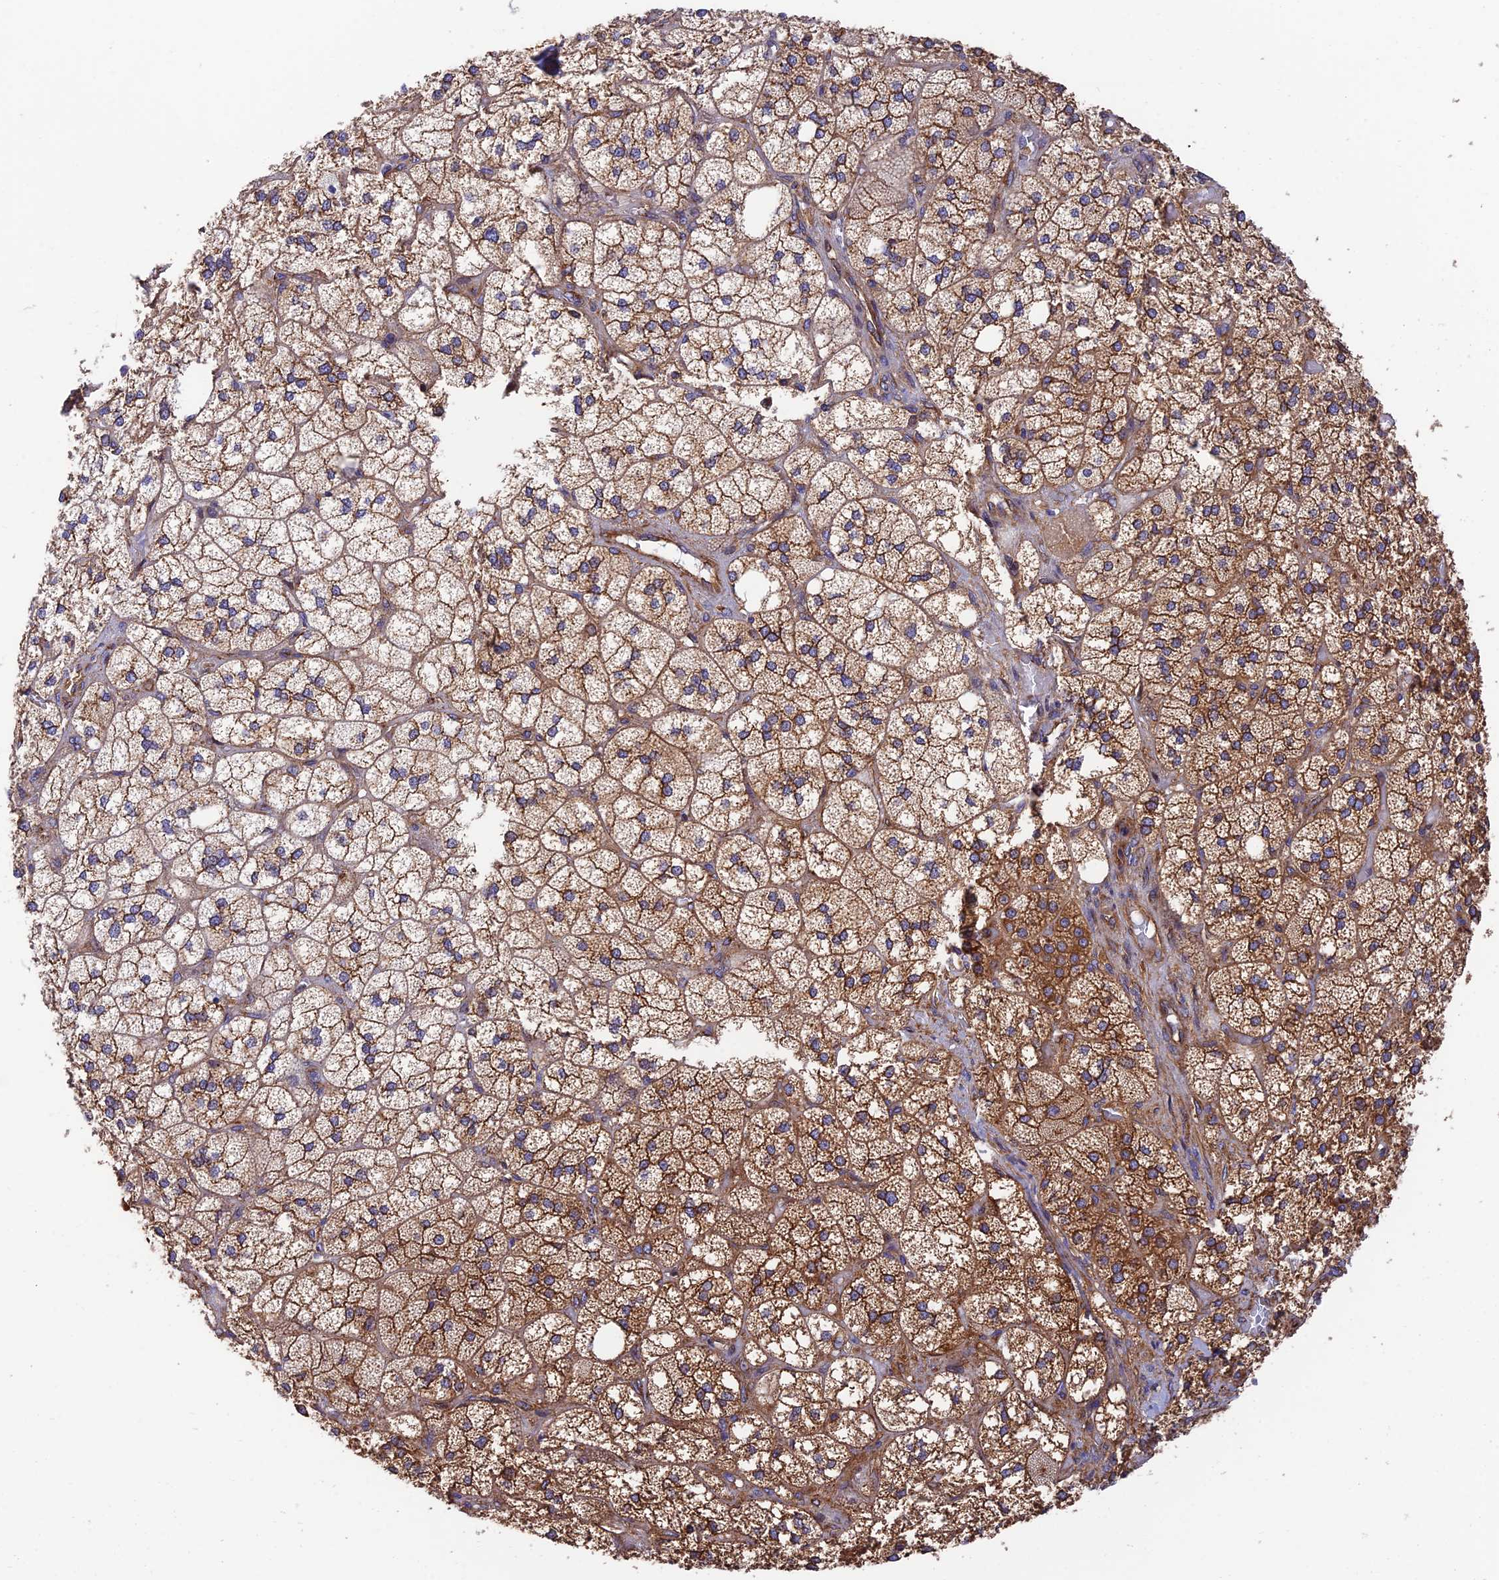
{"staining": {"intensity": "moderate", "quantity": ">75%", "location": "cytoplasmic/membranous"}, "tissue": "adrenal gland", "cell_type": "Glandular cells", "image_type": "normal", "snomed": [{"axis": "morphology", "description": "Normal tissue, NOS"}, {"axis": "topography", "description": "Adrenal gland"}], "caption": "The photomicrograph exhibits staining of unremarkable adrenal gland, revealing moderate cytoplasmic/membranous protein expression (brown color) within glandular cells. (IHC, brightfield microscopy, high magnification).", "gene": "DCTN2", "patient": {"sex": "male", "age": 61}}